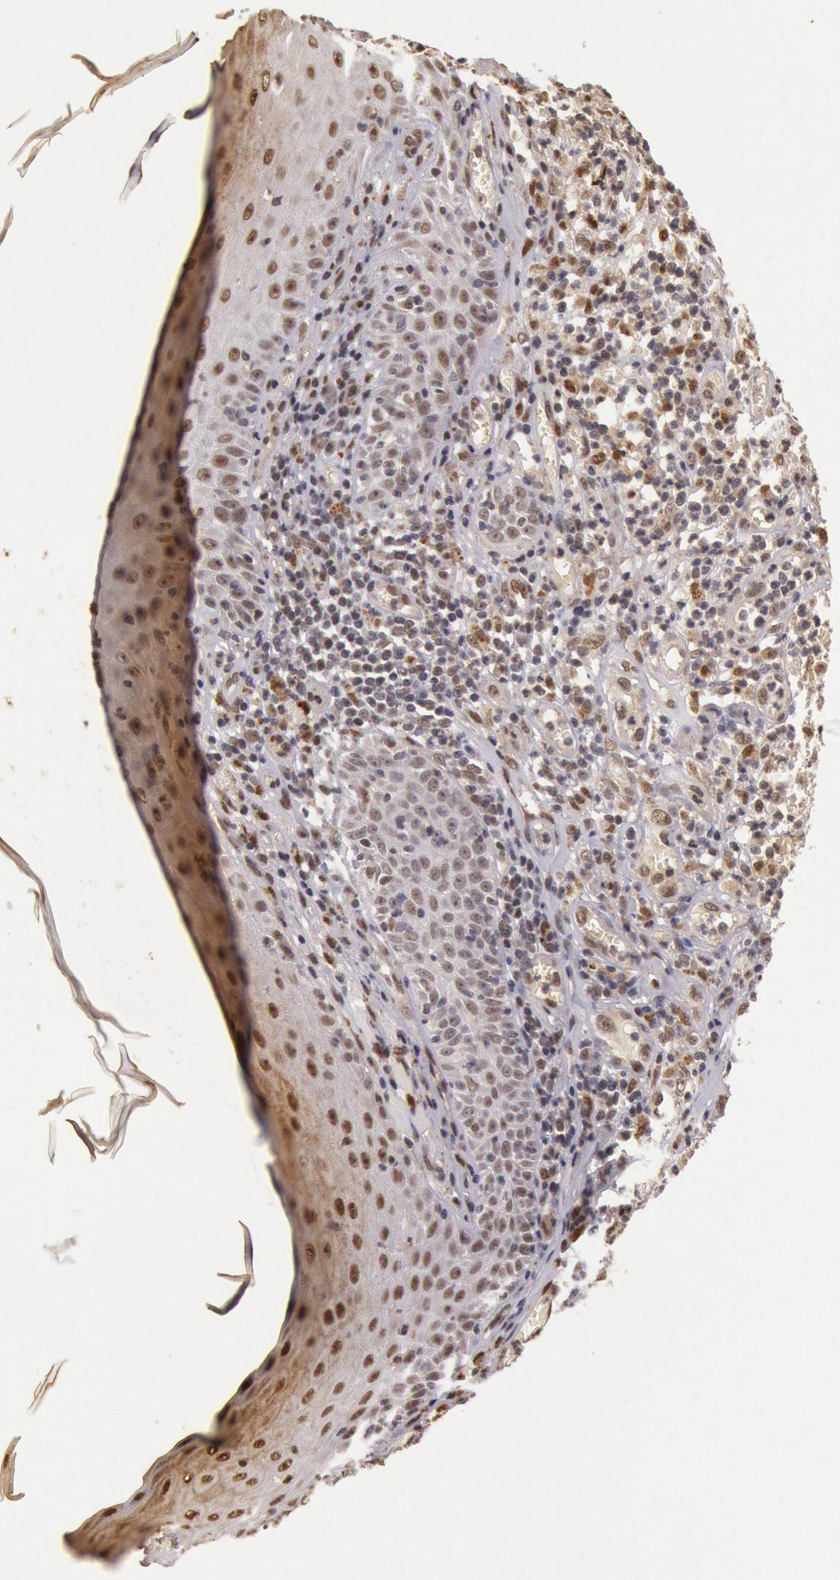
{"staining": {"intensity": "weak", "quantity": "25%-75%", "location": "nuclear"}, "tissue": "melanoma", "cell_type": "Tumor cells", "image_type": "cancer", "snomed": [{"axis": "morphology", "description": "Malignant melanoma, NOS"}, {"axis": "topography", "description": "Skin"}], "caption": "This image shows immunohistochemistry (IHC) staining of human melanoma, with low weak nuclear expression in approximately 25%-75% of tumor cells.", "gene": "LIG4", "patient": {"sex": "female", "age": 49}}